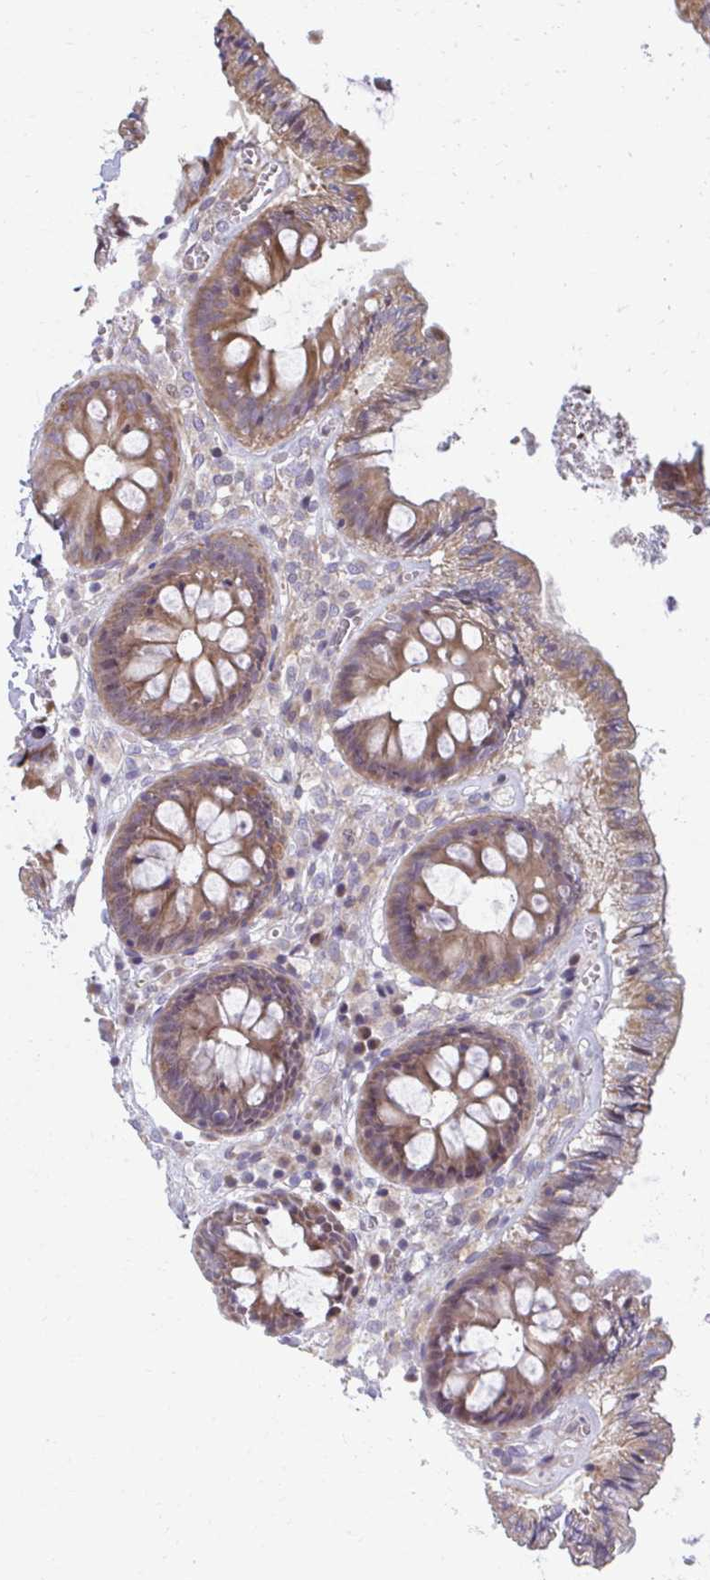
{"staining": {"intensity": "weak", "quantity": ">75%", "location": "cytoplasmic/membranous"}, "tissue": "colon", "cell_type": "Endothelial cells", "image_type": "normal", "snomed": [{"axis": "morphology", "description": "Normal tissue, NOS"}, {"axis": "topography", "description": "Colon"}, {"axis": "topography", "description": "Peripheral nerve tissue"}], "caption": "Protein expression analysis of normal colon demonstrates weak cytoplasmic/membranous staining in approximately >75% of endothelial cells. (Brightfield microscopy of DAB IHC at high magnification).", "gene": "MAF1", "patient": {"sex": "male", "age": 84}}